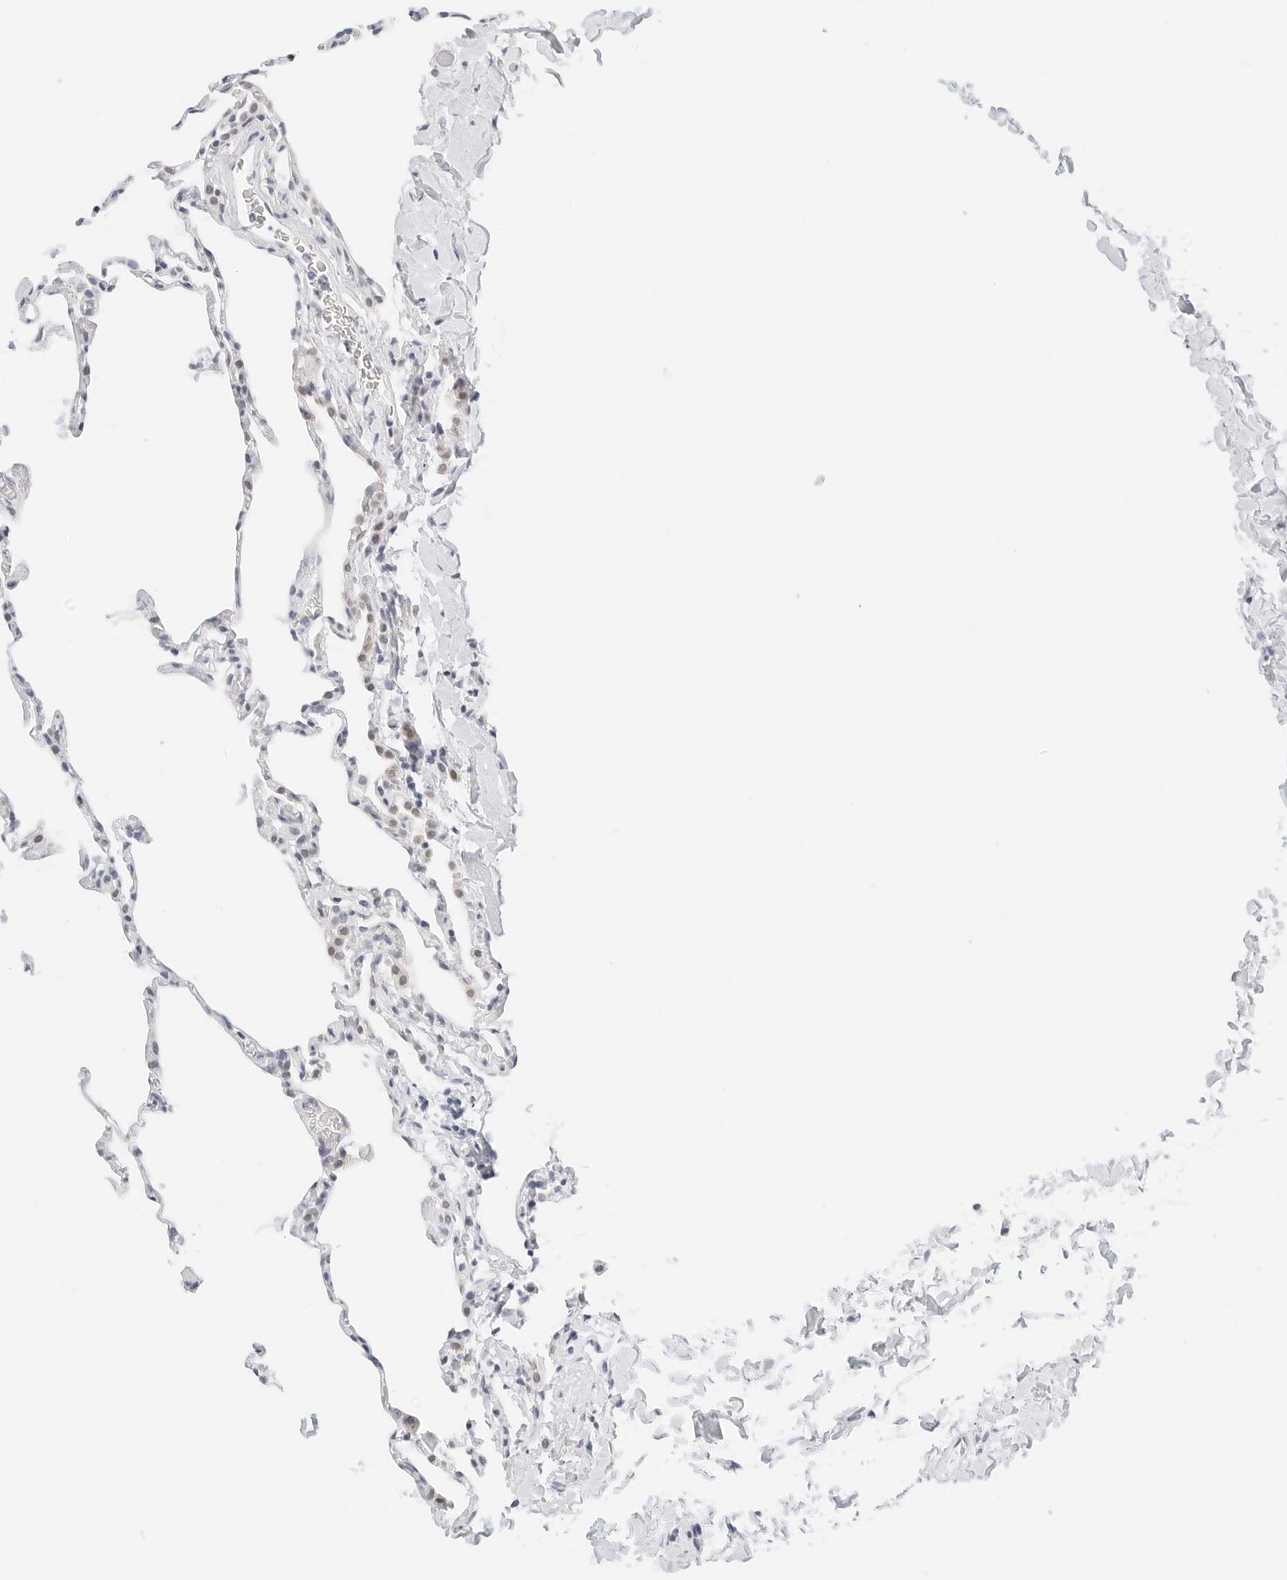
{"staining": {"intensity": "weak", "quantity": "<25%", "location": "nuclear"}, "tissue": "lung", "cell_type": "Alveolar cells", "image_type": "normal", "snomed": [{"axis": "morphology", "description": "Normal tissue, NOS"}, {"axis": "topography", "description": "Lung"}], "caption": "IHC photomicrograph of normal lung stained for a protein (brown), which demonstrates no staining in alveolar cells.", "gene": "CD22", "patient": {"sex": "male", "age": 20}}